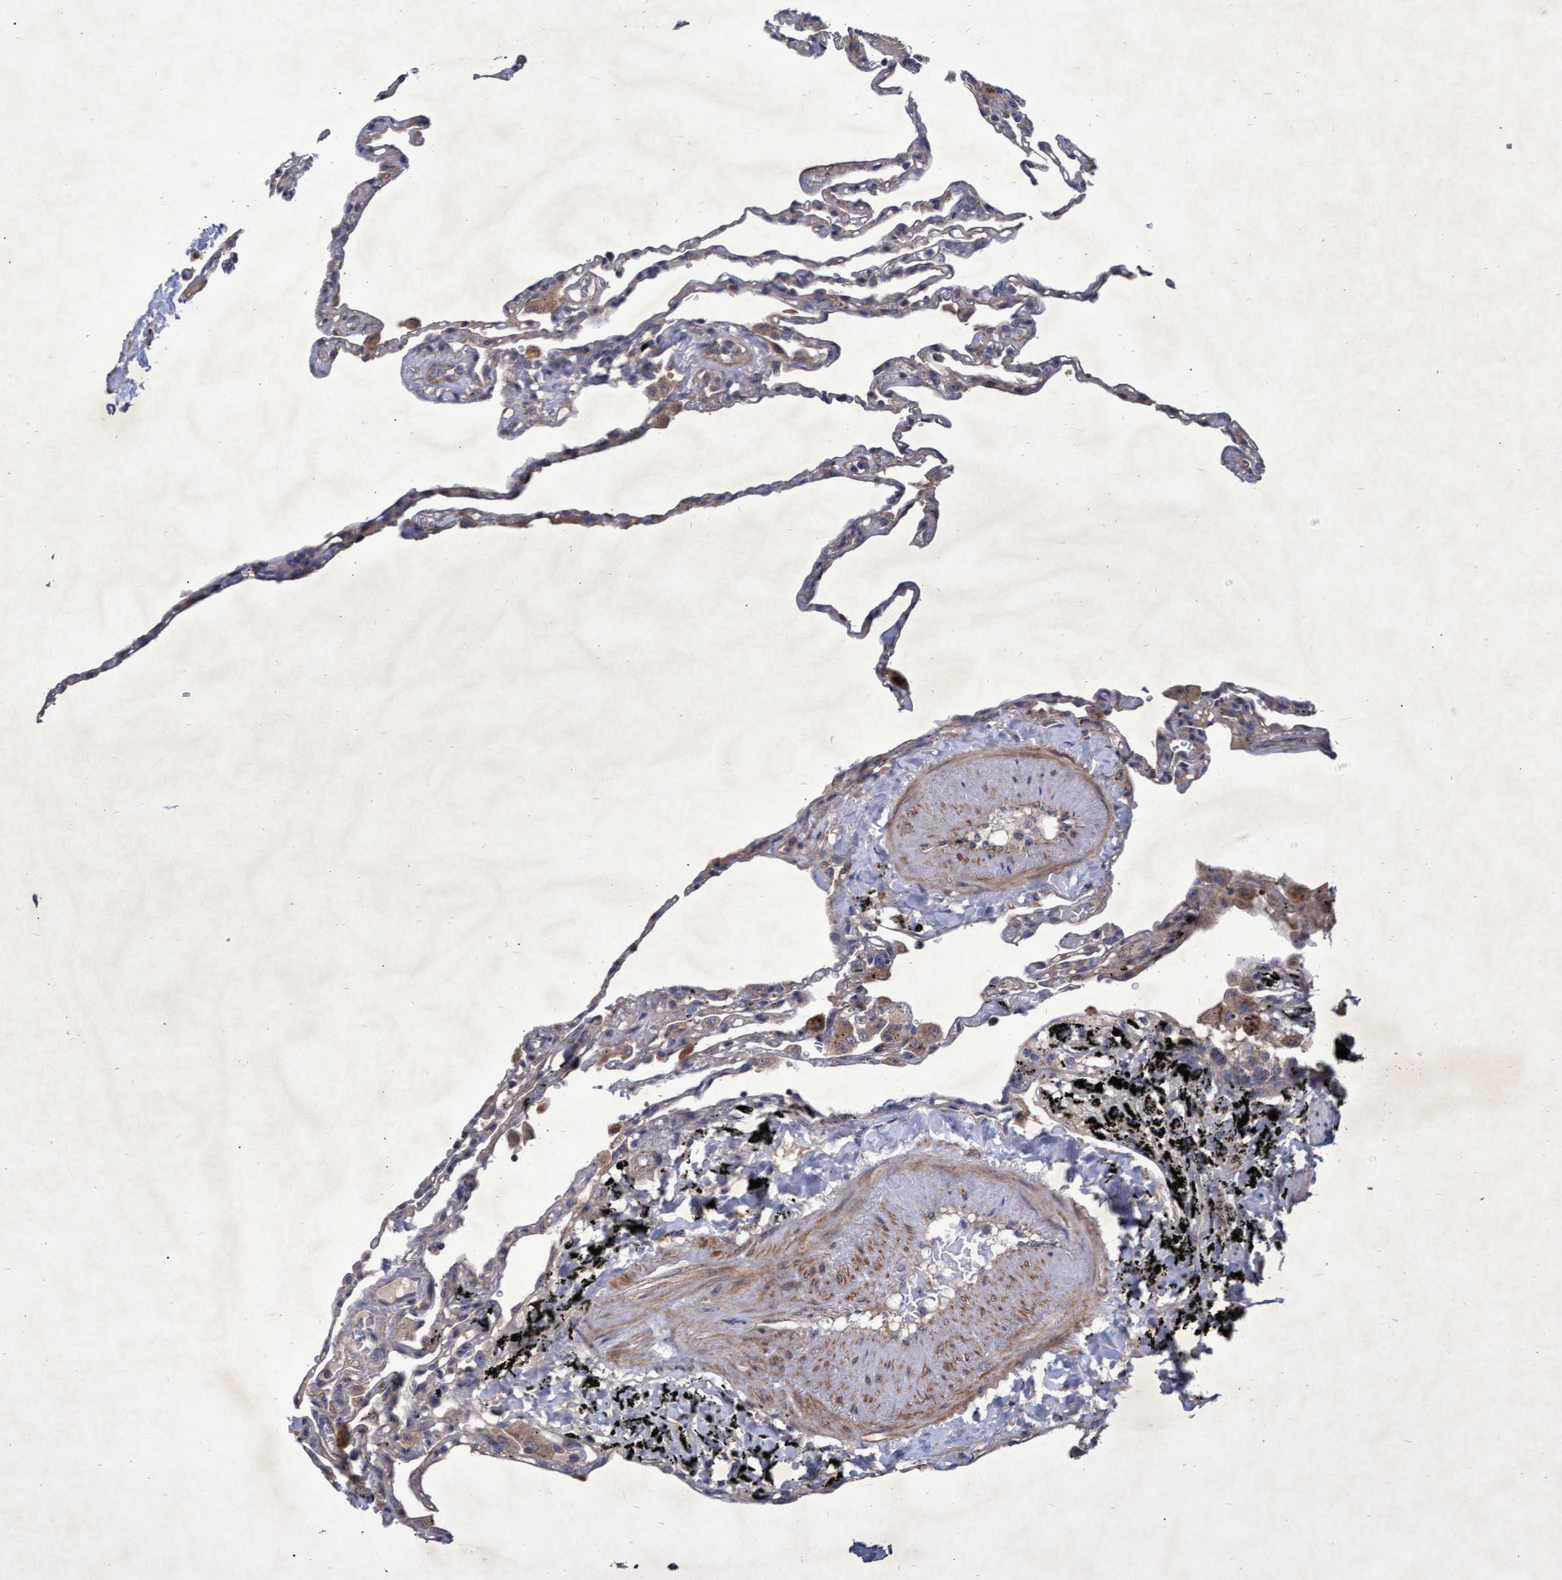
{"staining": {"intensity": "weak", "quantity": "<25%", "location": "cytoplasmic/membranous"}, "tissue": "lung", "cell_type": "Alveolar cells", "image_type": "normal", "snomed": [{"axis": "morphology", "description": "Normal tissue, NOS"}, {"axis": "topography", "description": "Lung"}], "caption": "Lung was stained to show a protein in brown. There is no significant positivity in alveolar cells. The staining was performed using DAB to visualize the protein expression in brown, while the nuclei were stained in blue with hematoxylin (Magnification: 20x).", "gene": "ABCF2", "patient": {"sex": "male", "age": 59}}